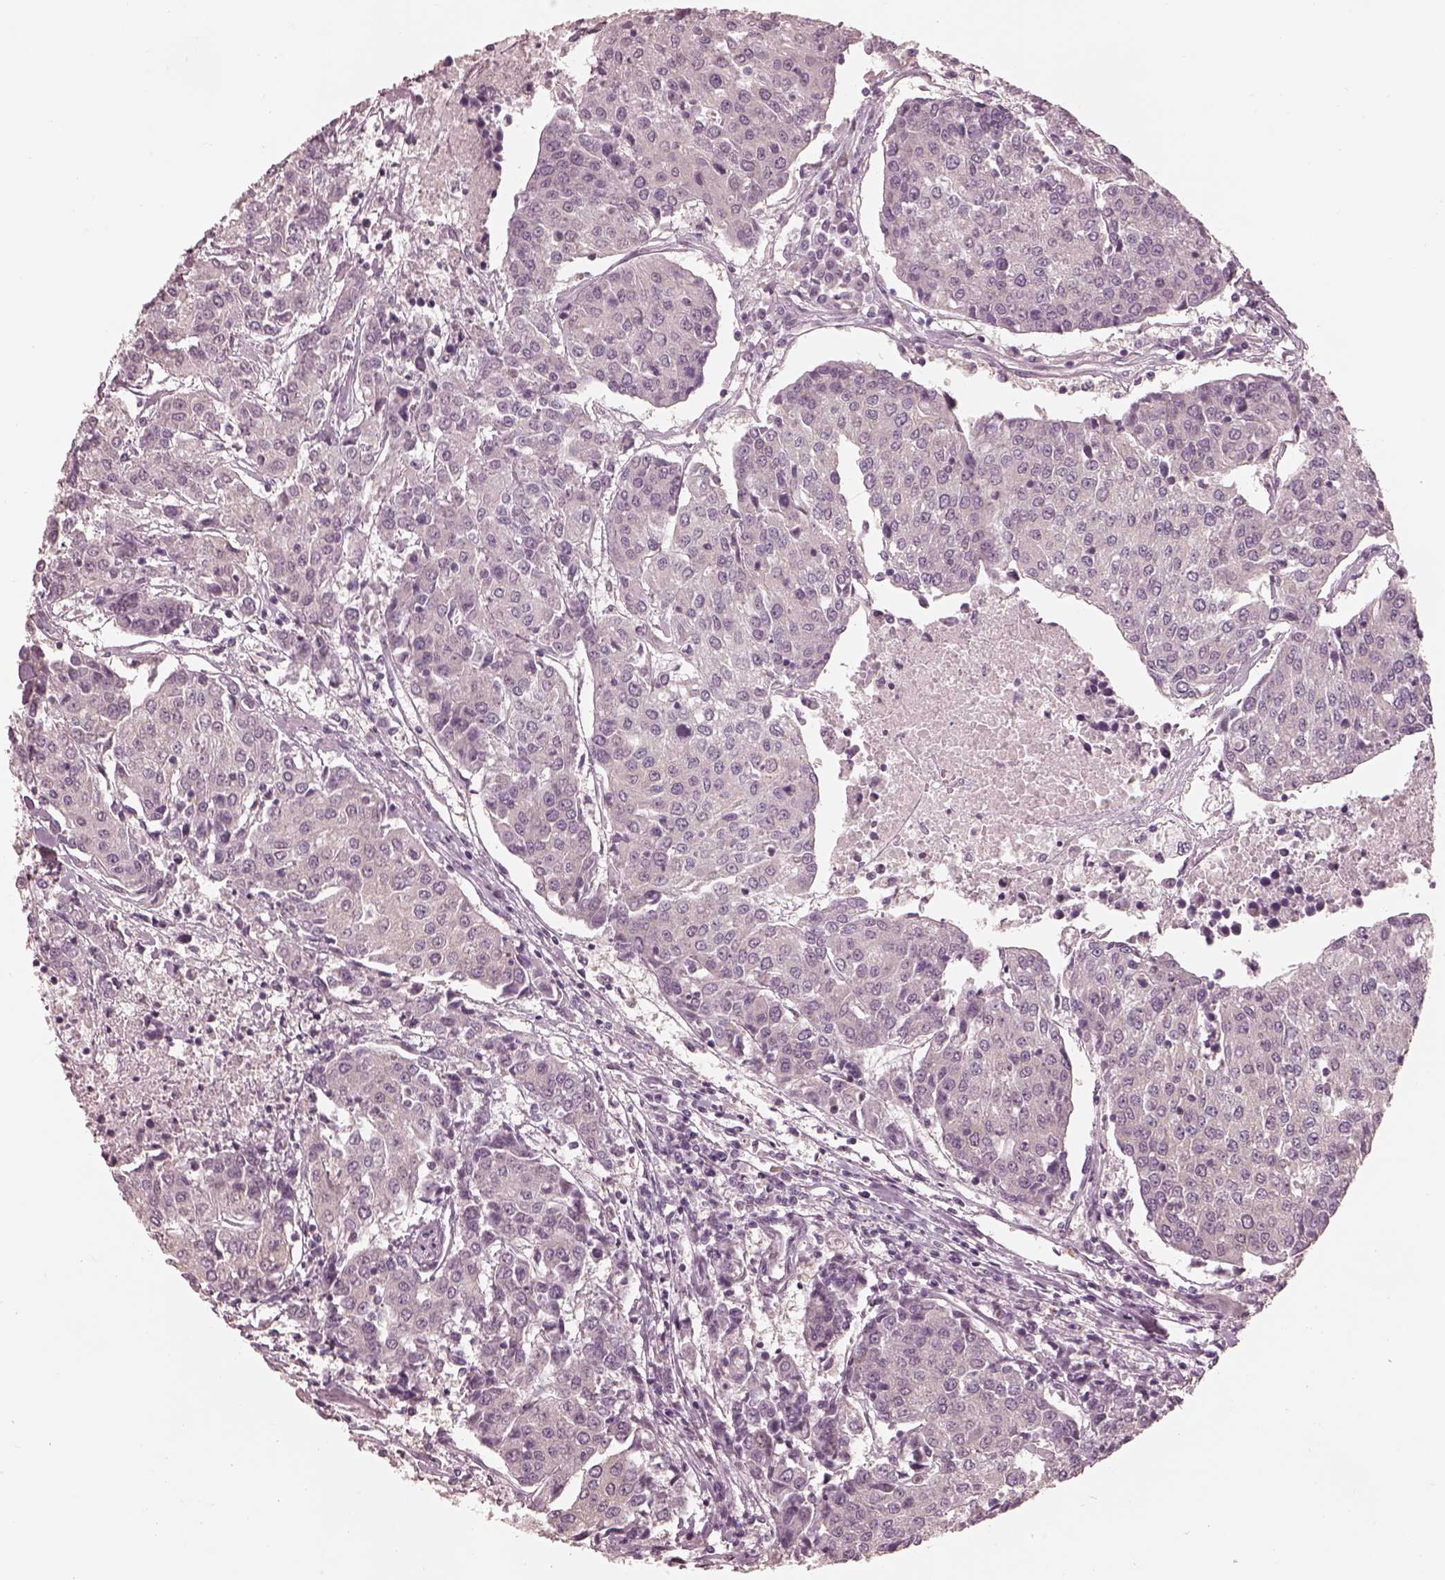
{"staining": {"intensity": "negative", "quantity": "none", "location": "none"}, "tissue": "urothelial cancer", "cell_type": "Tumor cells", "image_type": "cancer", "snomed": [{"axis": "morphology", "description": "Urothelial carcinoma, High grade"}, {"axis": "topography", "description": "Urinary bladder"}], "caption": "DAB immunohistochemical staining of urothelial cancer demonstrates no significant positivity in tumor cells. (IHC, brightfield microscopy, high magnification).", "gene": "PRKACG", "patient": {"sex": "female", "age": 85}}